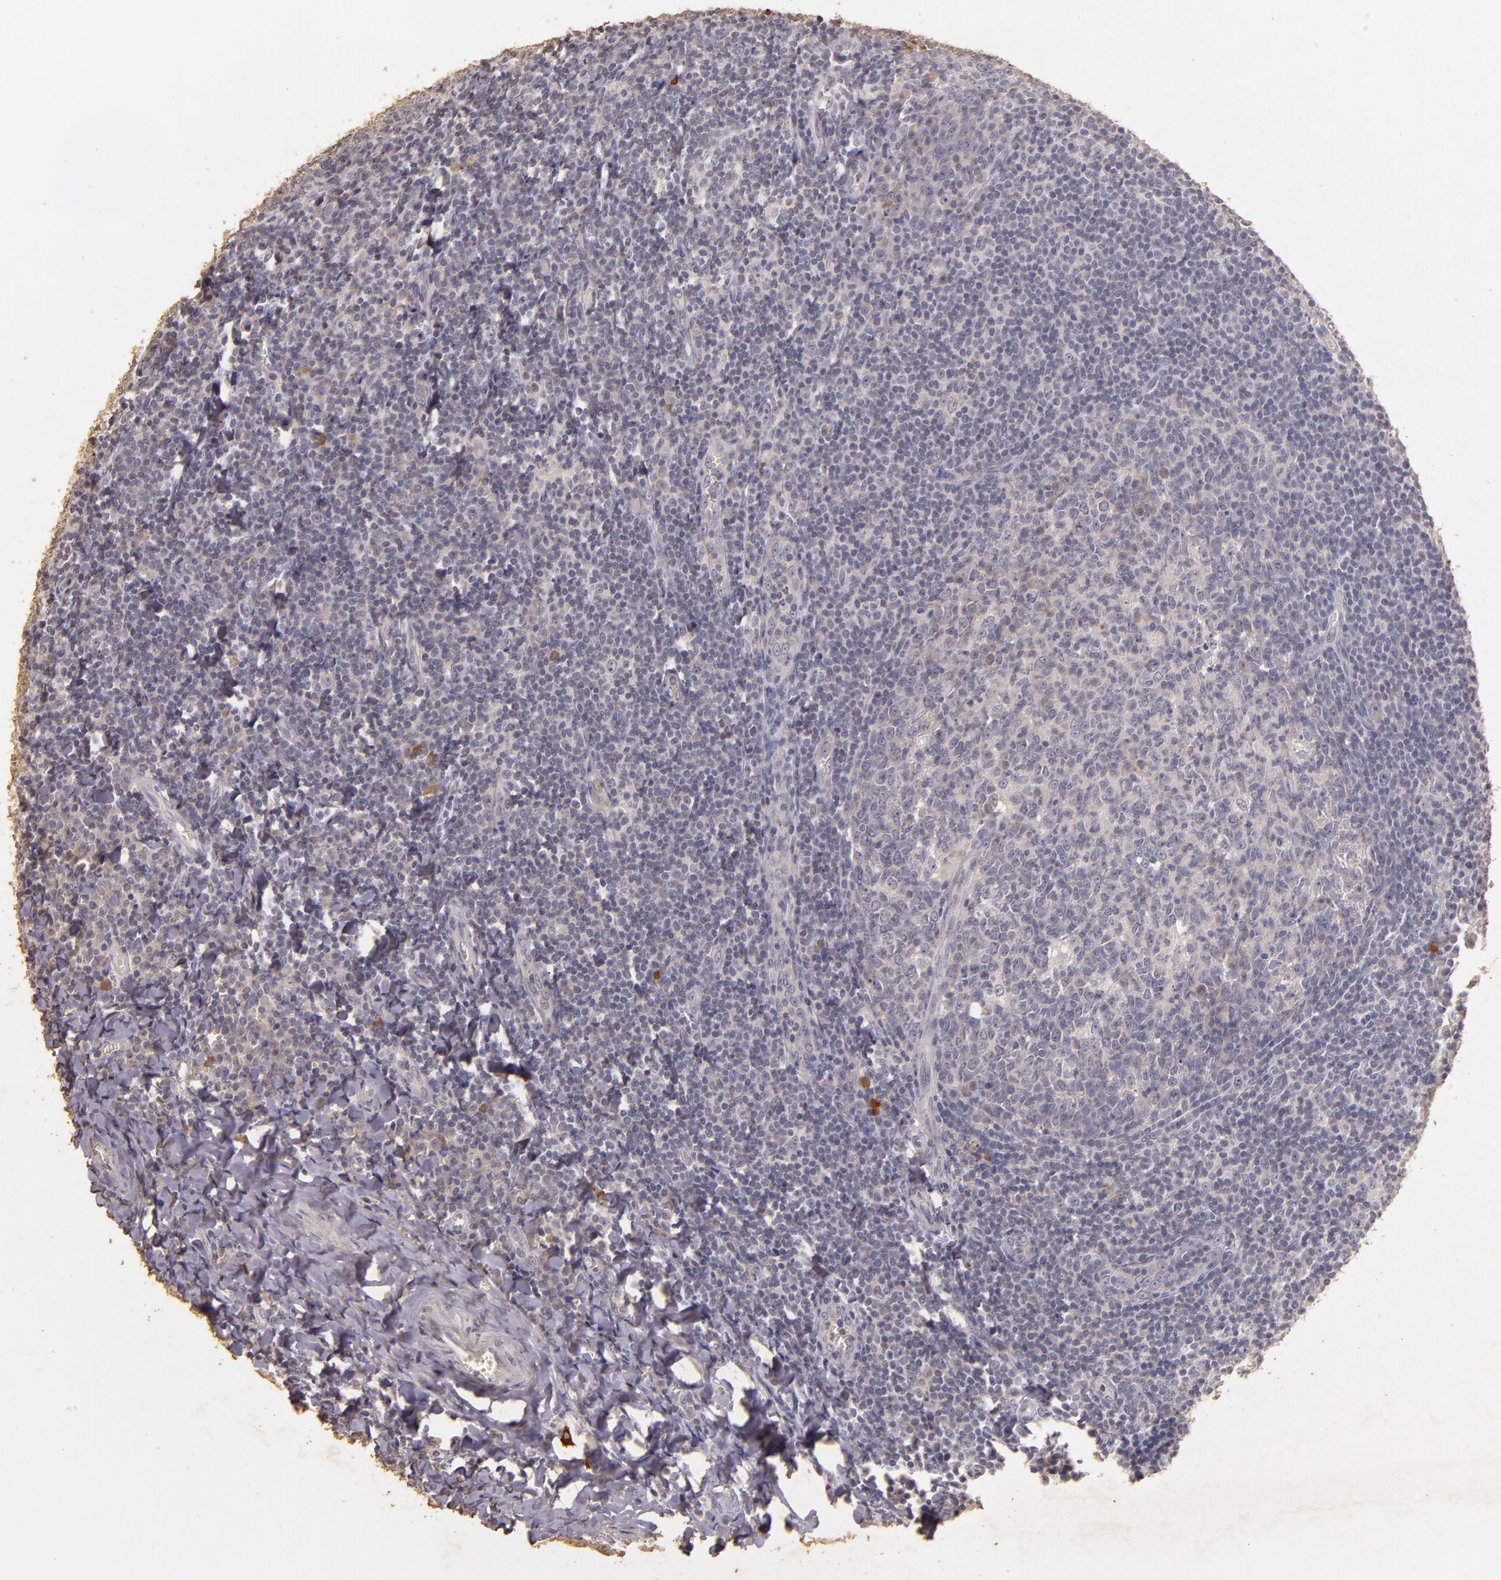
{"staining": {"intensity": "negative", "quantity": "none", "location": "none"}, "tissue": "tonsil", "cell_type": "Germinal center cells", "image_type": "normal", "snomed": [{"axis": "morphology", "description": "Normal tissue, NOS"}, {"axis": "topography", "description": "Tonsil"}], "caption": "Germinal center cells are negative for brown protein staining in normal tonsil. The staining is performed using DAB (3,3'-diaminobenzidine) brown chromogen with nuclei counter-stained in using hematoxylin.", "gene": "BCL2L13", "patient": {"sex": "male", "age": 31}}